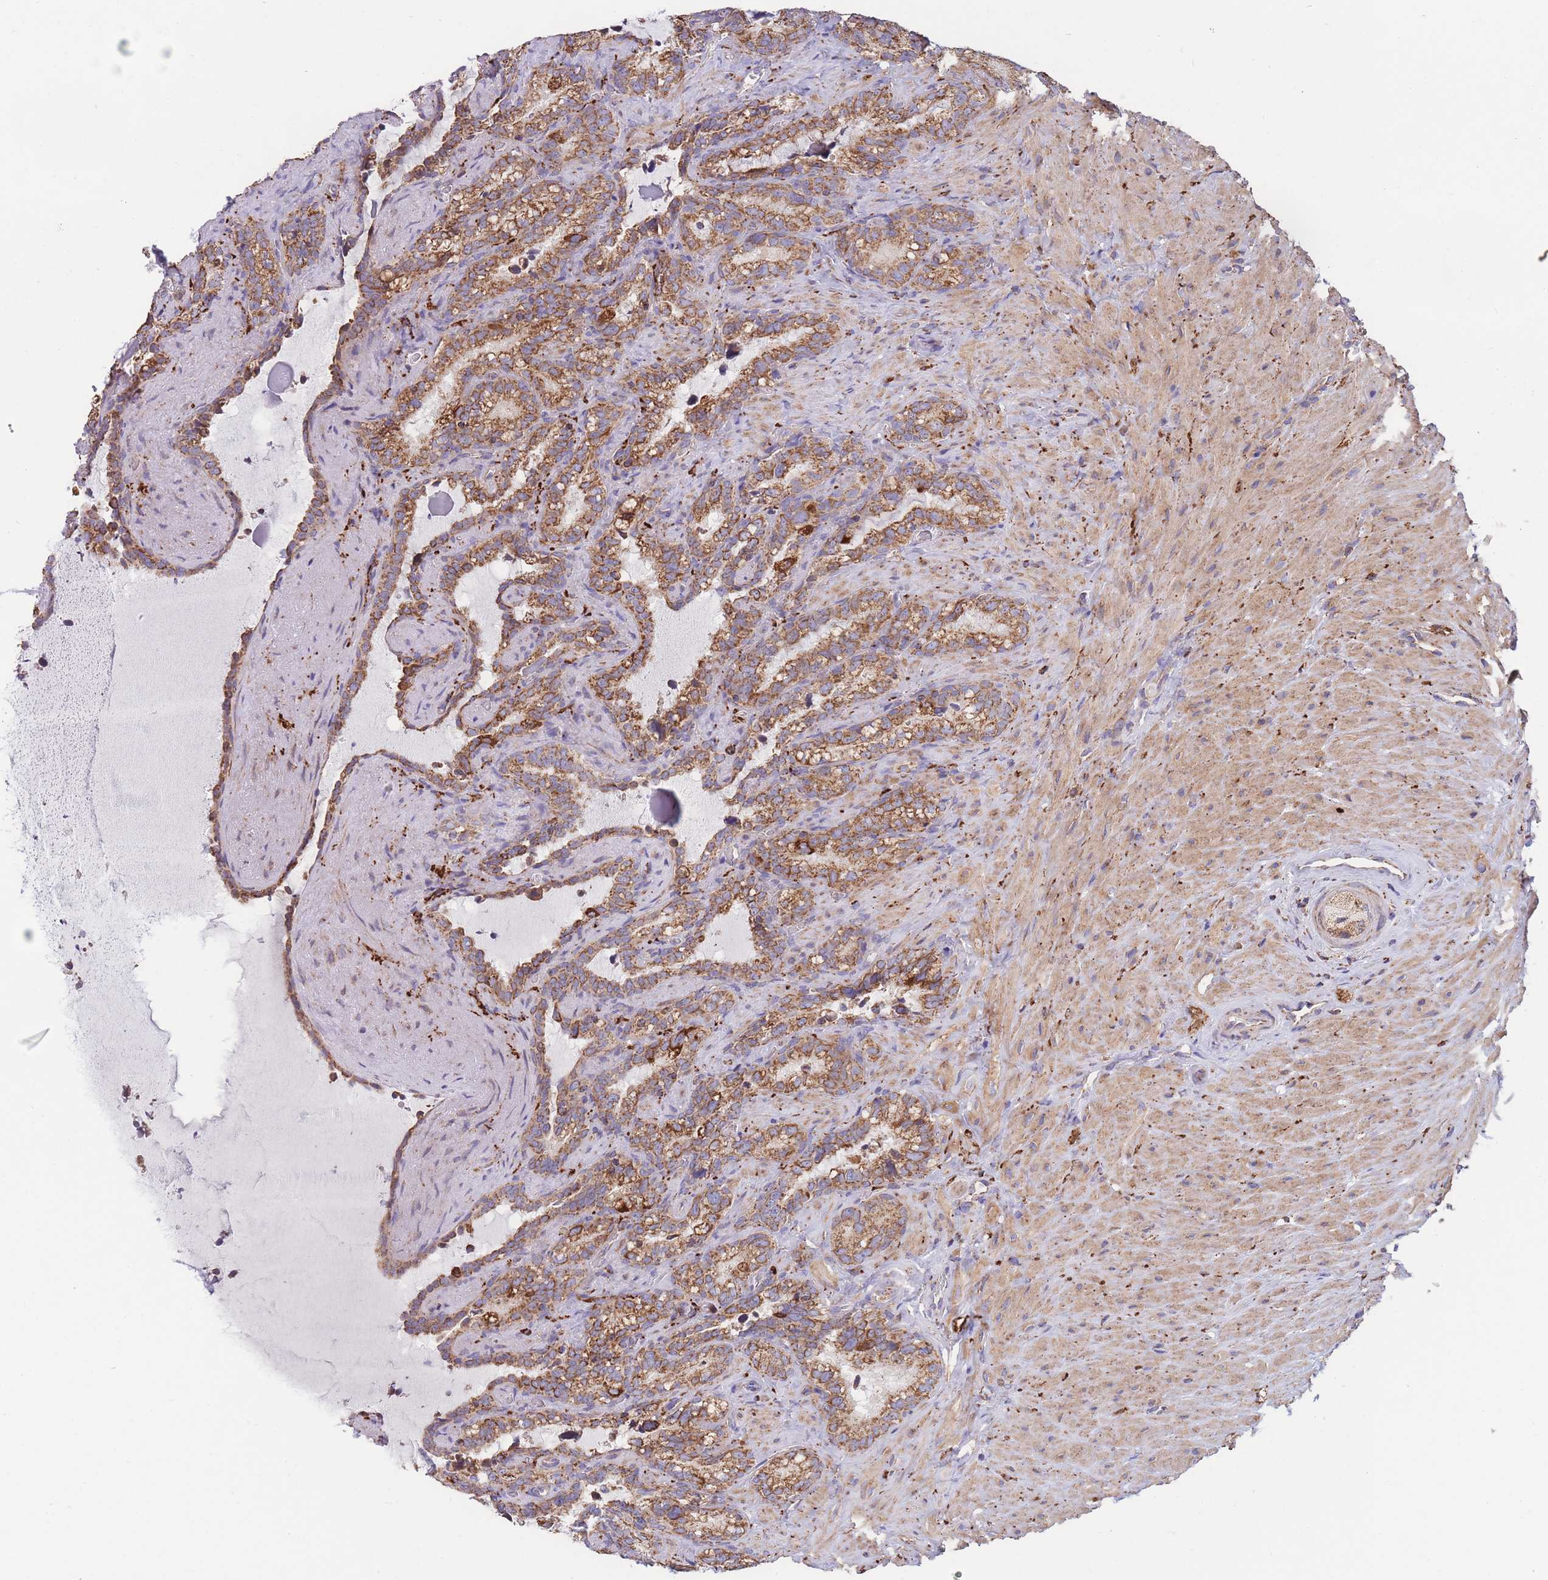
{"staining": {"intensity": "strong", "quantity": ">75%", "location": "cytoplasmic/membranous"}, "tissue": "seminal vesicle", "cell_type": "Glandular cells", "image_type": "normal", "snomed": [{"axis": "morphology", "description": "Normal tissue, NOS"}, {"axis": "topography", "description": "Prostate"}, {"axis": "topography", "description": "Seminal veicle"}], "caption": "Normal seminal vesicle reveals strong cytoplasmic/membranous positivity in approximately >75% of glandular cells, visualized by immunohistochemistry. The staining is performed using DAB (3,3'-diaminobenzidine) brown chromogen to label protein expression. The nuclei are counter-stained blue using hematoxylin.", "gene": "FKBP8", "patient": {"sex": "male", "age": 58}}